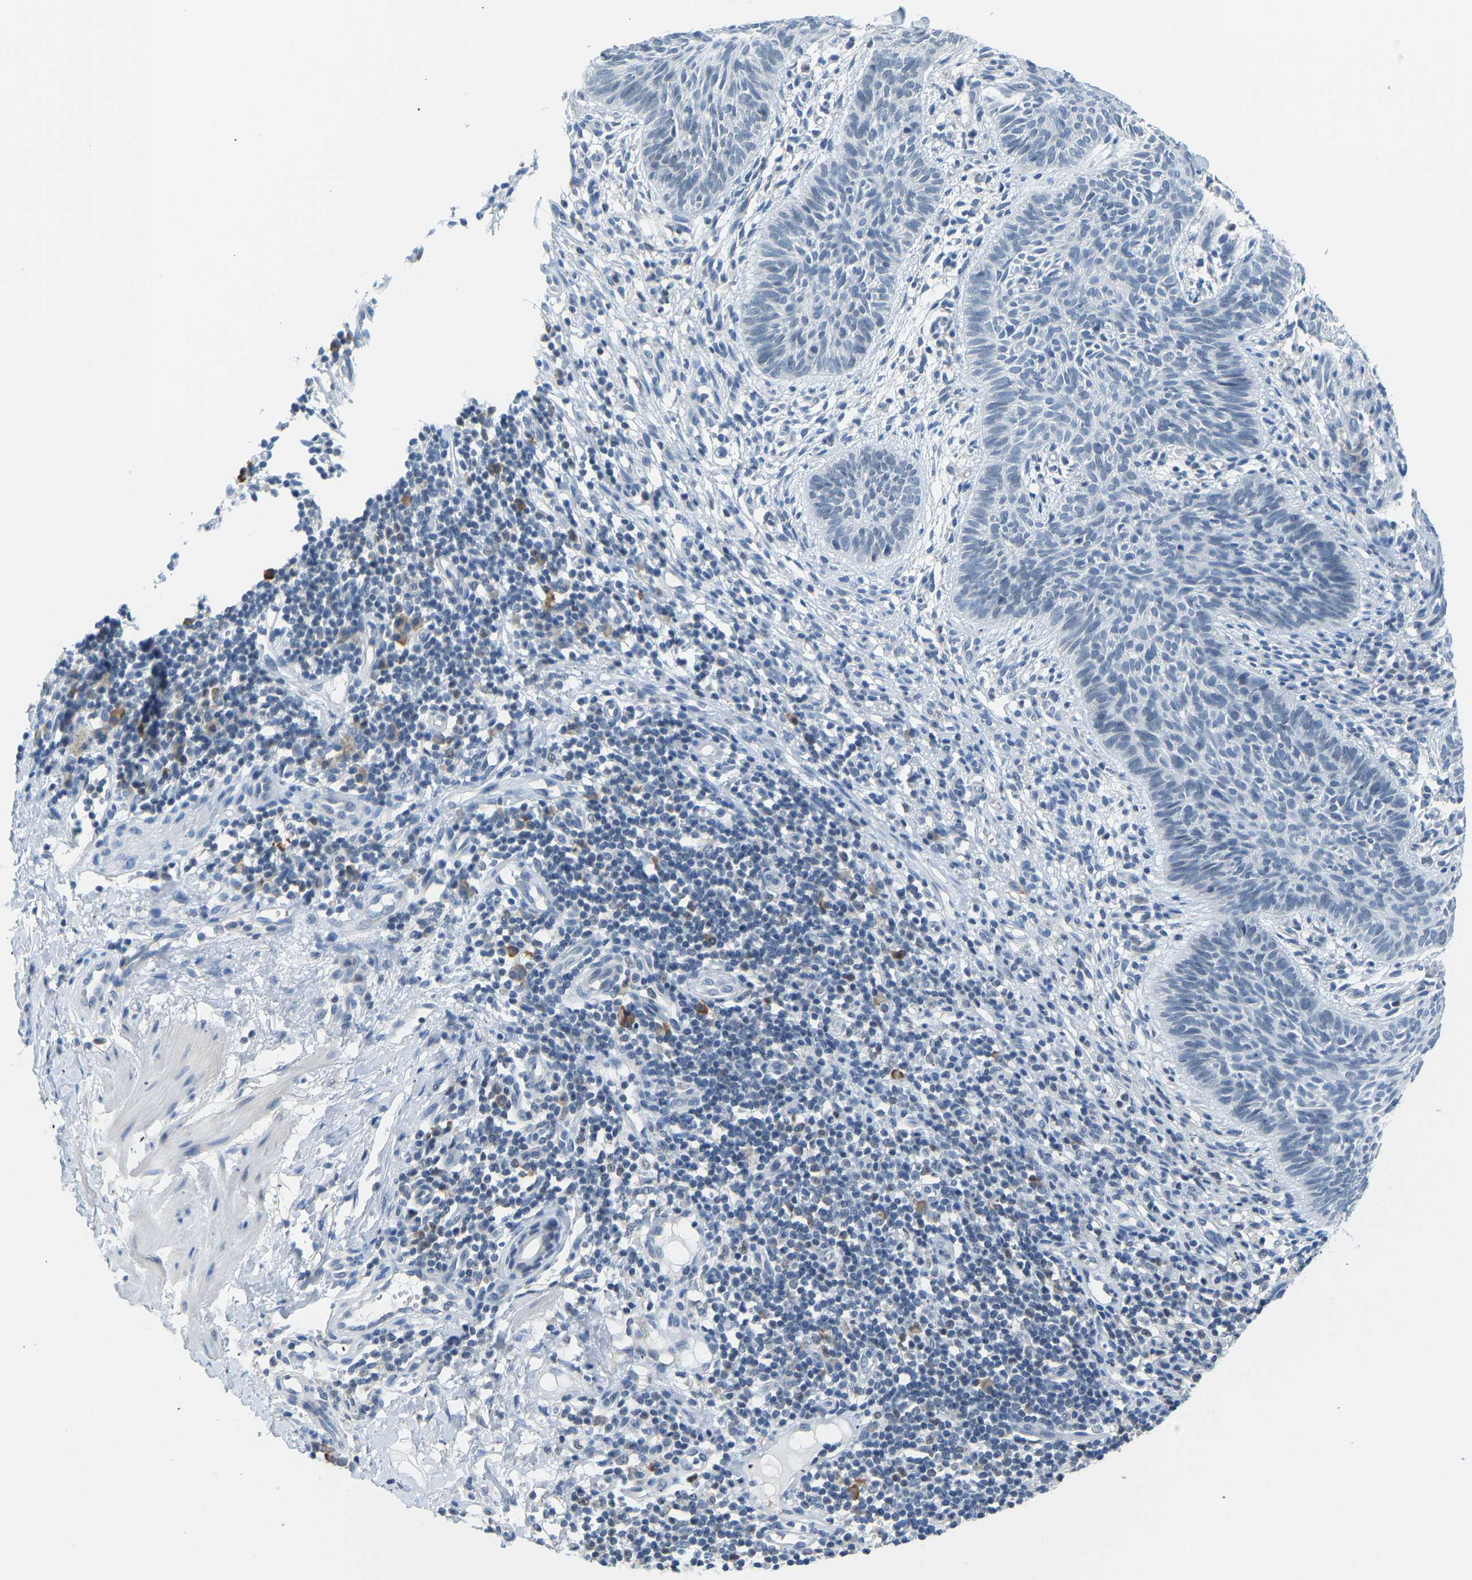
{"staining": {"intensity": "negative", "quantity": "none", "location": "none"}, "tissue": "skin cancer", "cell_type": "Tumor cells", "image_type": "cancer", "snomed": [{"axis": "morphology", "description": "Basal cell carcinoma"}, {"axis": "topography", "description": "Skin"}], "caption": "This micrograph is of skin basal cell carcinoma stained with IHC to label a protein in brown with the nuclei are counter-stained blue. There is no staining in tumor cells. (Stains: DAB IHC with hematoxylin counter stain, Microscopy: brightfield microscopy at high magnification).", "gene": "VRK1", "patient": {"sex": "male", "age": 60}}